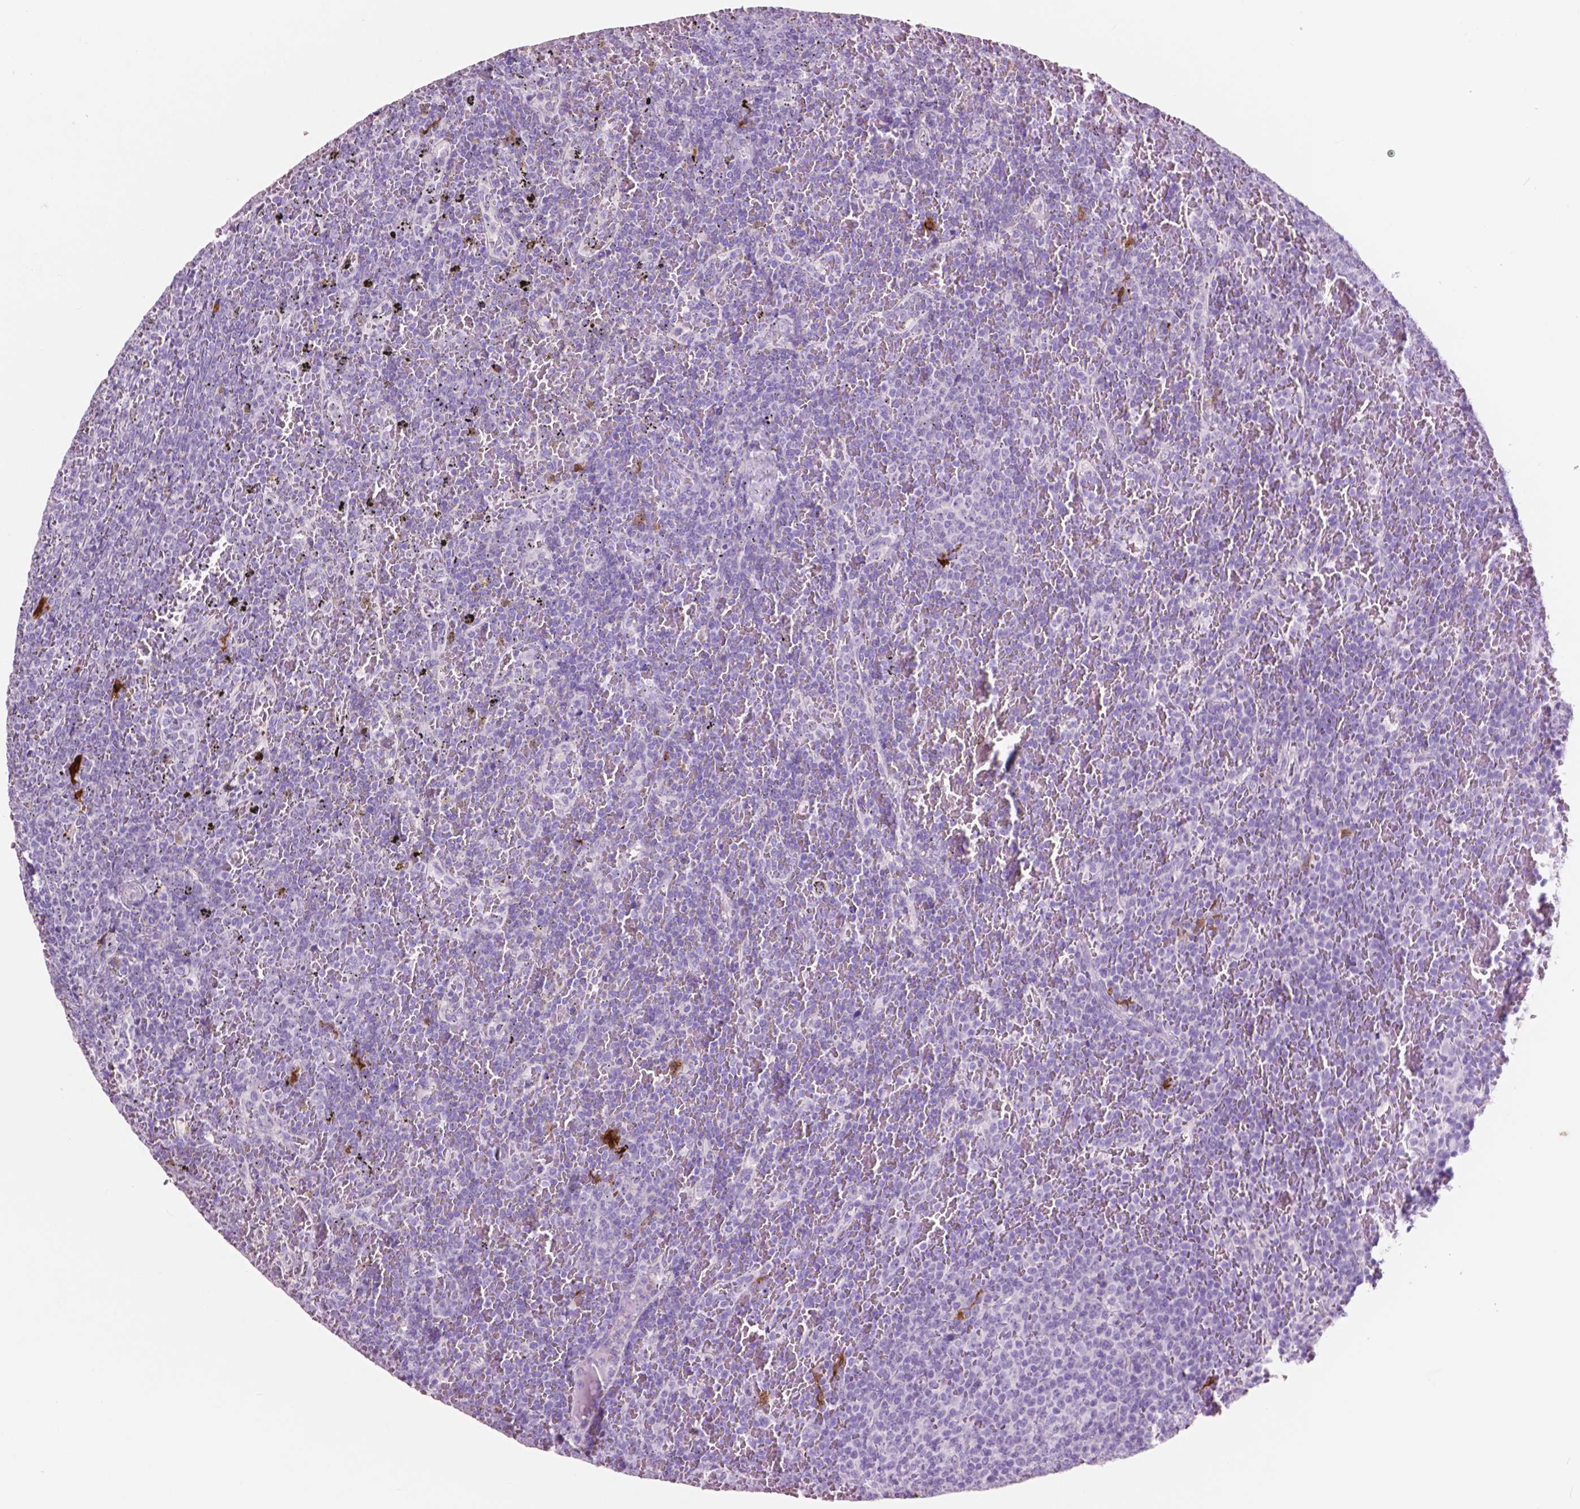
{"staining": {"intensity": "negative", "quantity": "none", "location": "none"}, "tissue": "lymphoma", "cell_type": "Tumor cells", "image_type": "cancer", "snomed": [{"axis": "morphology", "description": "Malignant lymphoma, non-Hodgkin's type, Low grade"}, {"axis": "topography", "description": "Spleen"}], "caption": "Tumor cells show no significant staining in lymphoma.", "gene": "IDO1", "patient": {"sex": "female", "age": 77}}